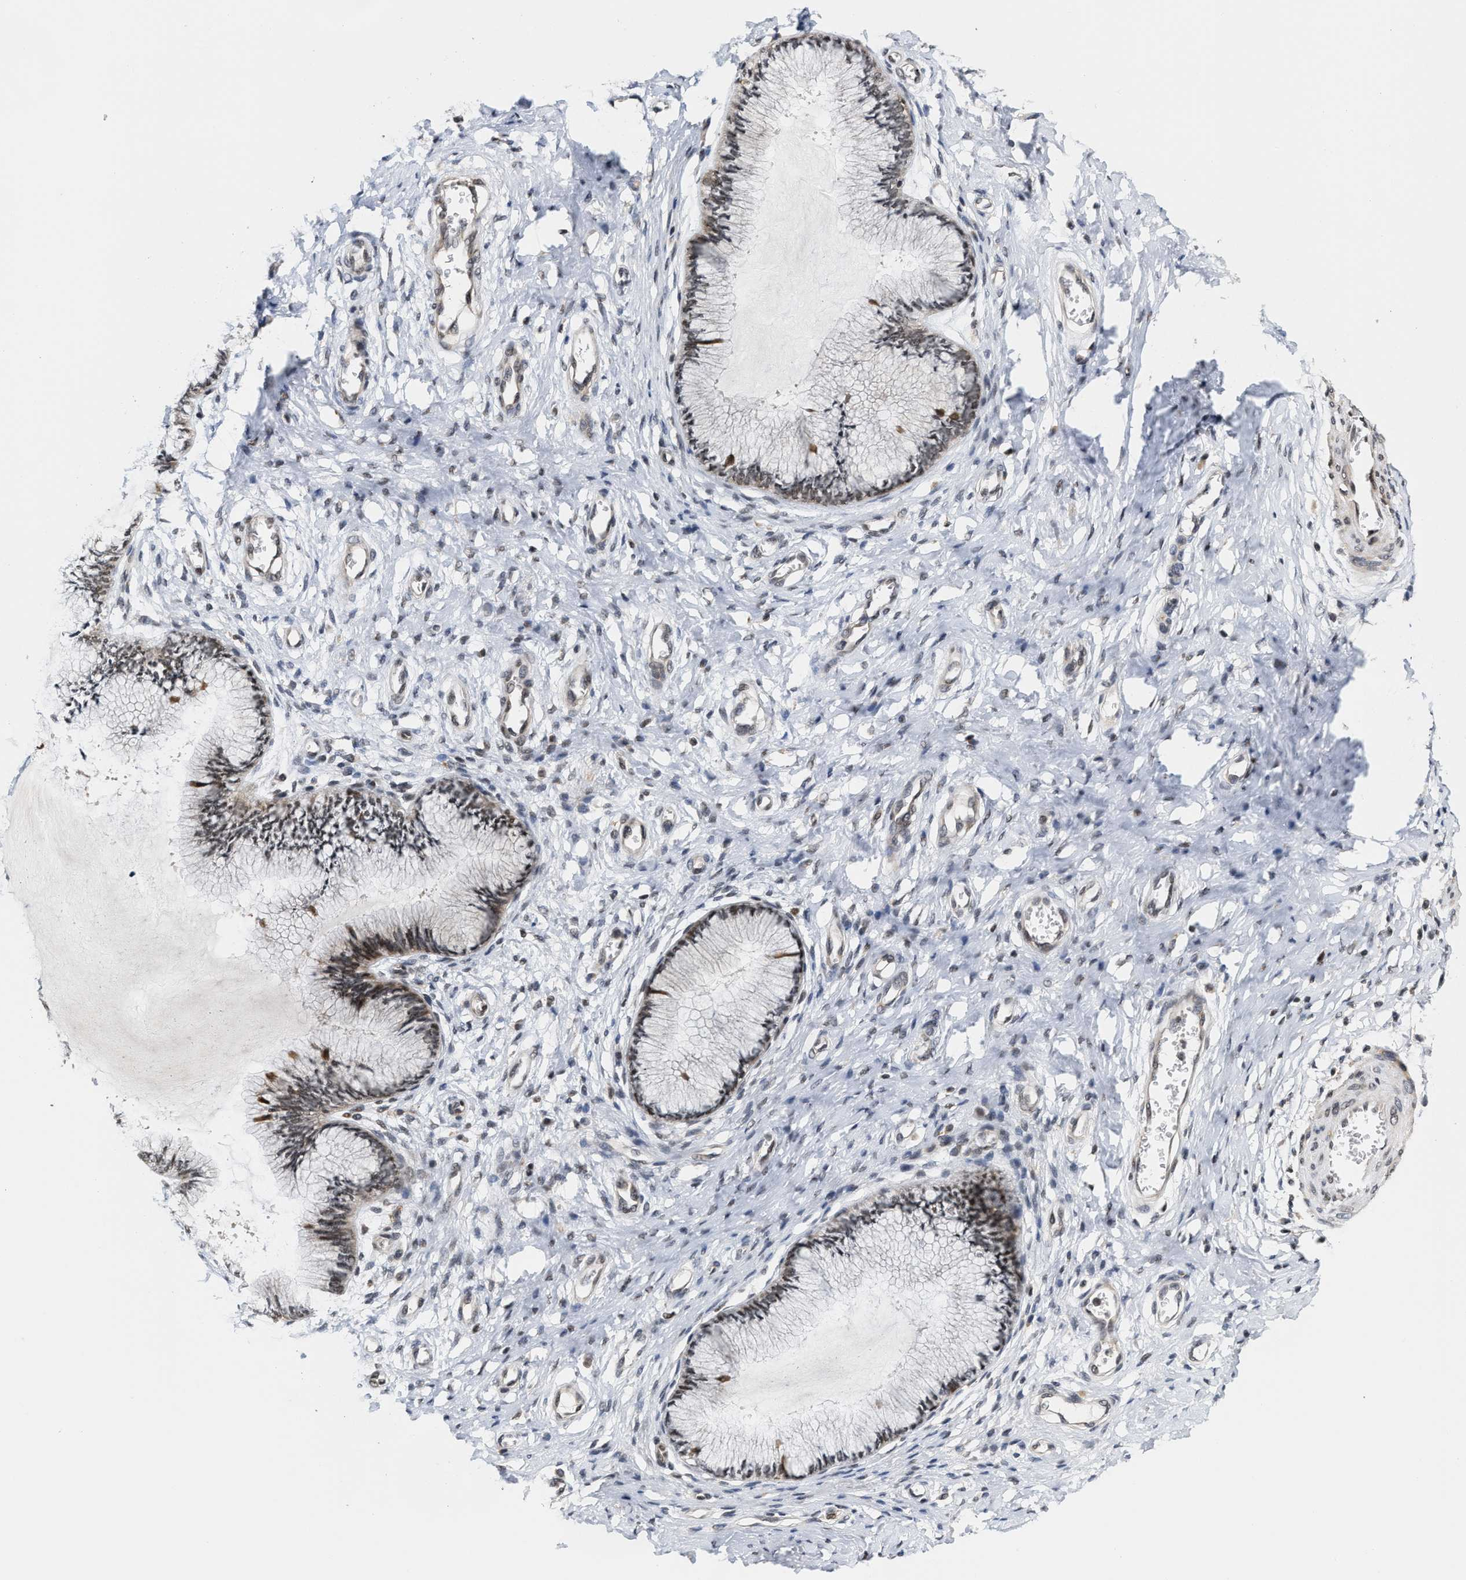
{"staining": {"intensity": "weak", "quantity": ">75%", "location": "nuclear"}, "tissue": "cervix", "cell_type": "Glandular cells", "image_type": "normal", "snomed": [{"axis": "morphology", "description": "Normal tissue, NOS"}, {"axis": "topography", "description": "Cervix"}], "caption": "Brown immunohistochemical staining in benign human cervix reveals weak nuclear expression in about >75% of glandular cells.", "gene": "ANKRD6", "patient": {"sex": "female", "age": 55}}